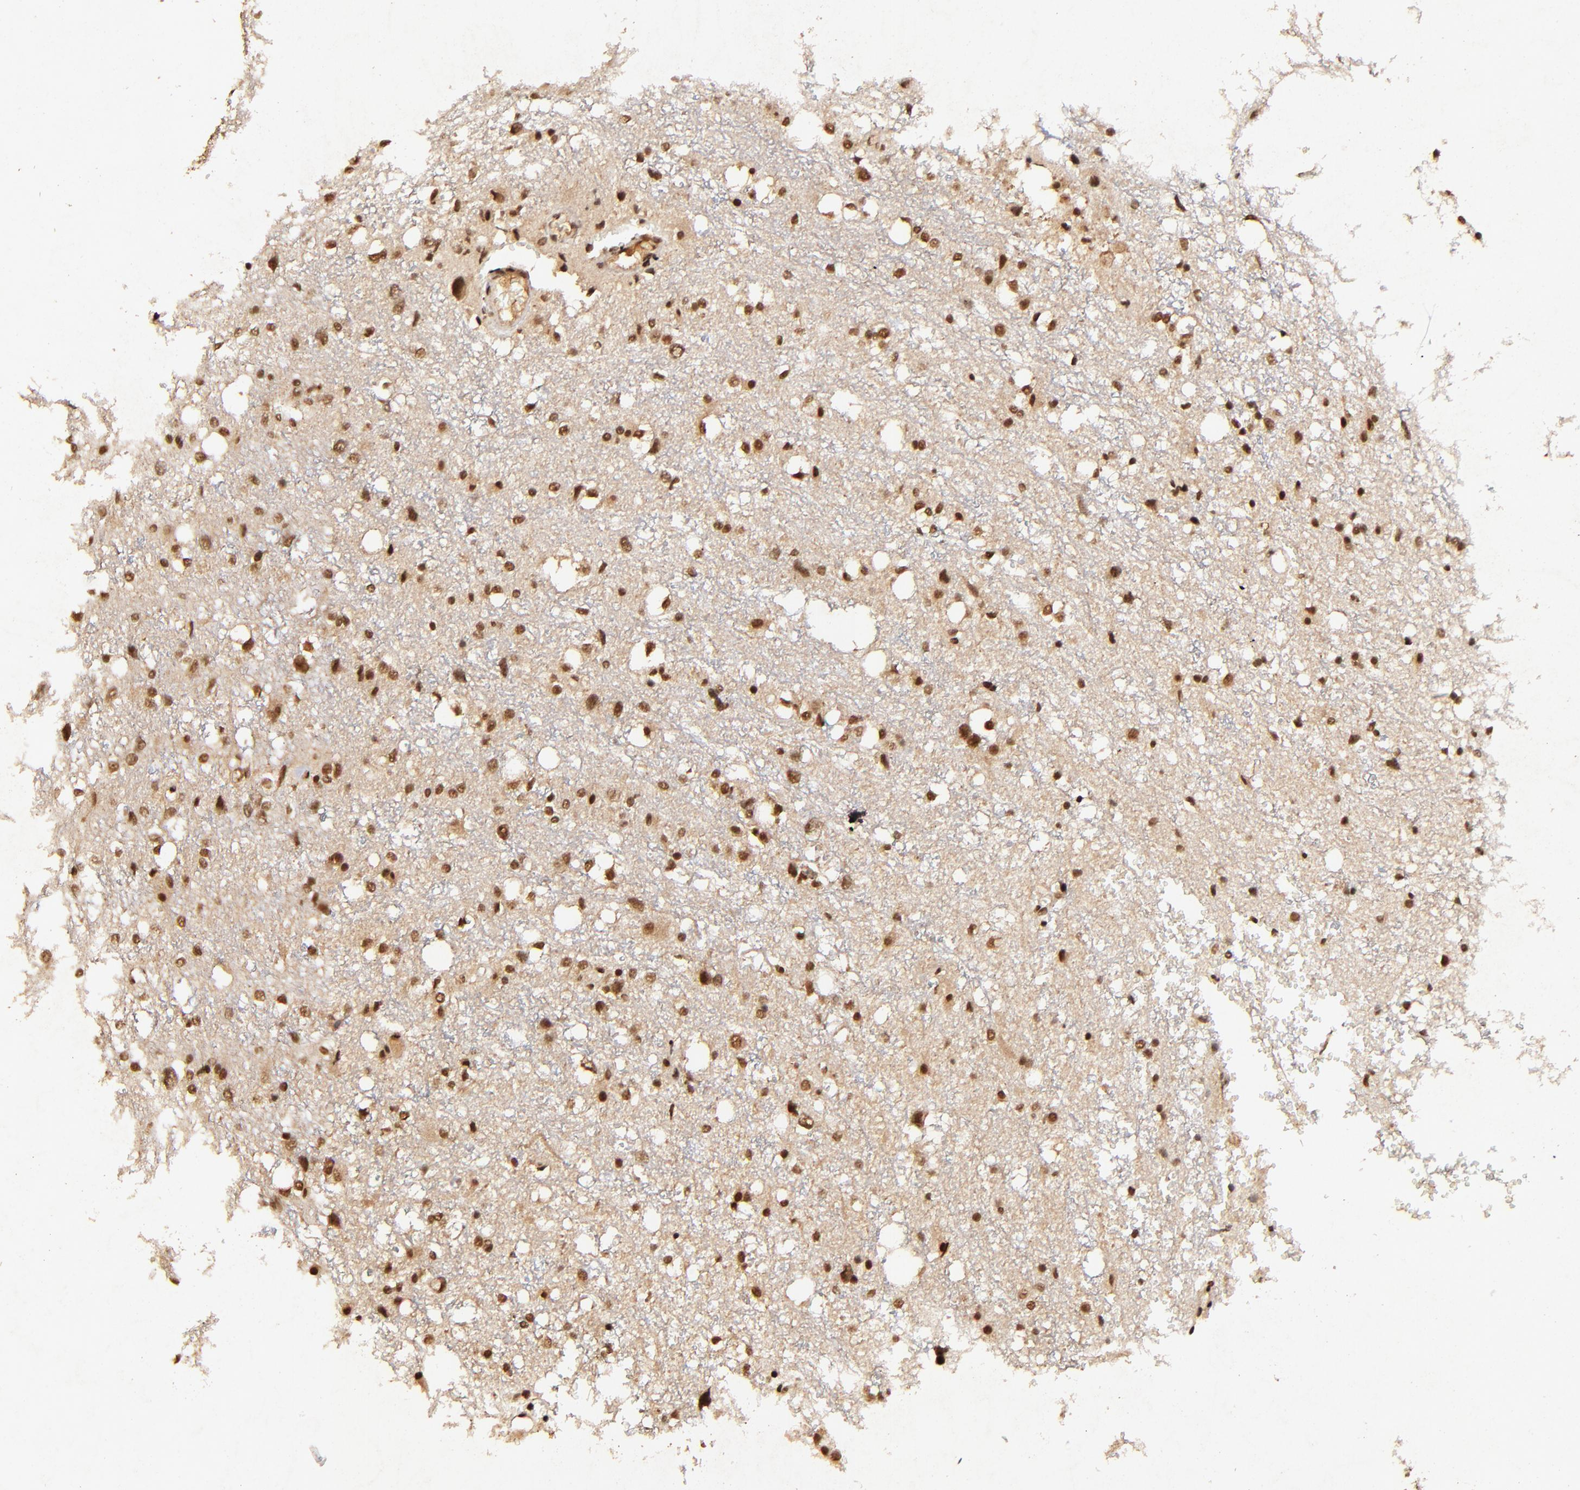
{"staining": {"intensity": "strong", "quantity": ">75%", "location": "cytoplasmic/membranous,nuclear"}, "tissue": "glioma", "cell_type": "Tumor cells", "image_type": "cancer", "snomed": [{"axis": "morphology", "description": "Glioma, malignant, High grade"}, {"axis": "topography", "description": "Brain"}], "caption": "About >75% of tumor cells in malignant glioma (high-grade) exhibit strong cytoplasmic/membranous and nuclear protein positivity as visualized by brown immunohistochemical staining.", "gene": "MED12", "patient": {"sex": "female", "age": 59}}